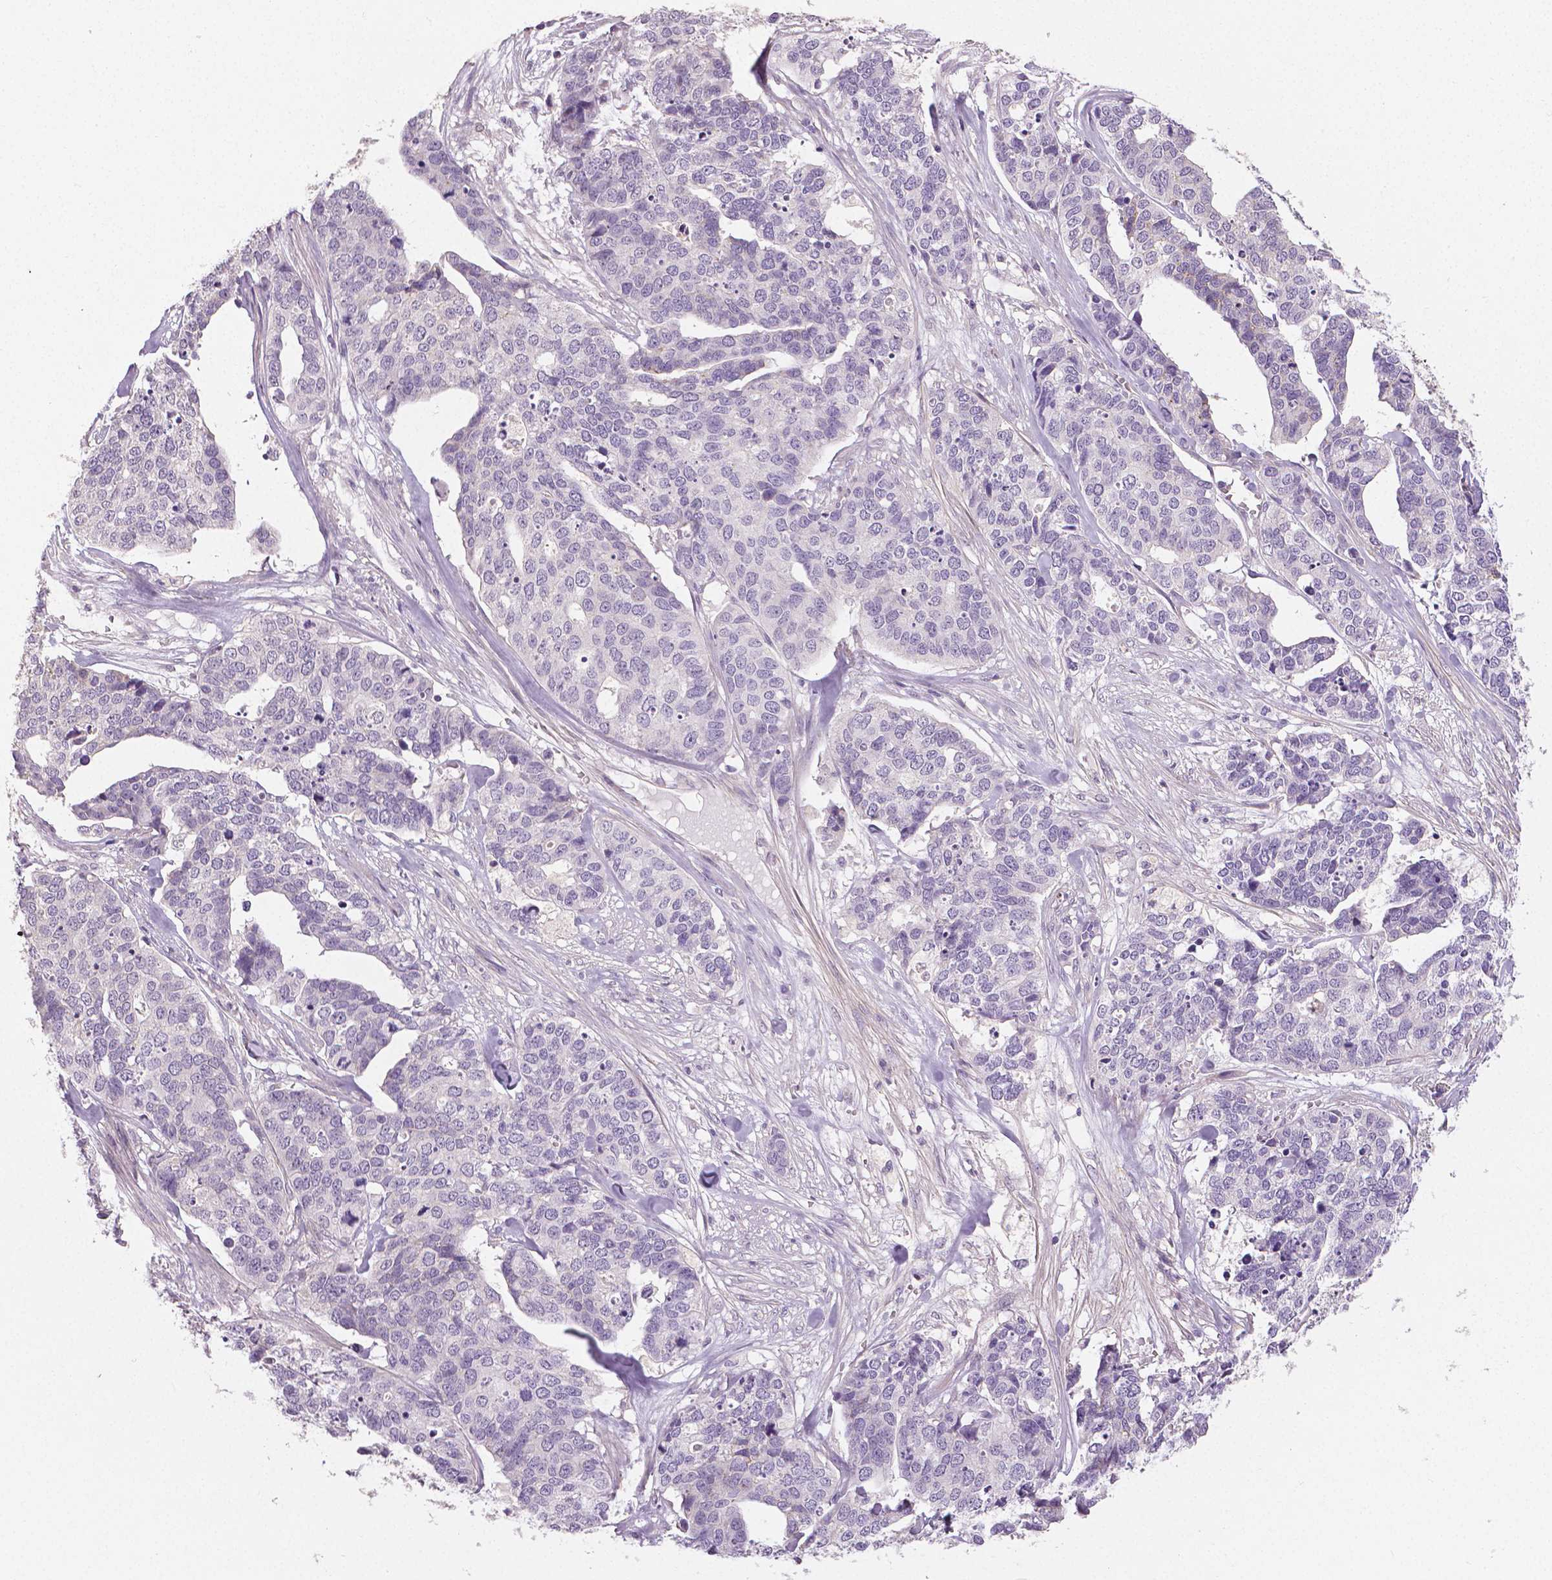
{"staining": {"intensity": "negative", "quantity": "none", "location": "none"}, "tissue": "ovarian cancer", "cell_type": "Tumor cells", "image_type": "cancer", "snomed": [{"axis": "morphology", "description": "Carcinoma, endometroid"}, {"axis": "topography", "description": "Ovary"}], "caption": "Ovarian endometroid carcinoma stained for a protein using immunohistochemistry (IHC) demonstrates no staining tumor cells.", "gene": "FLT1", "patient": {"sex": "female", "age": 65}}